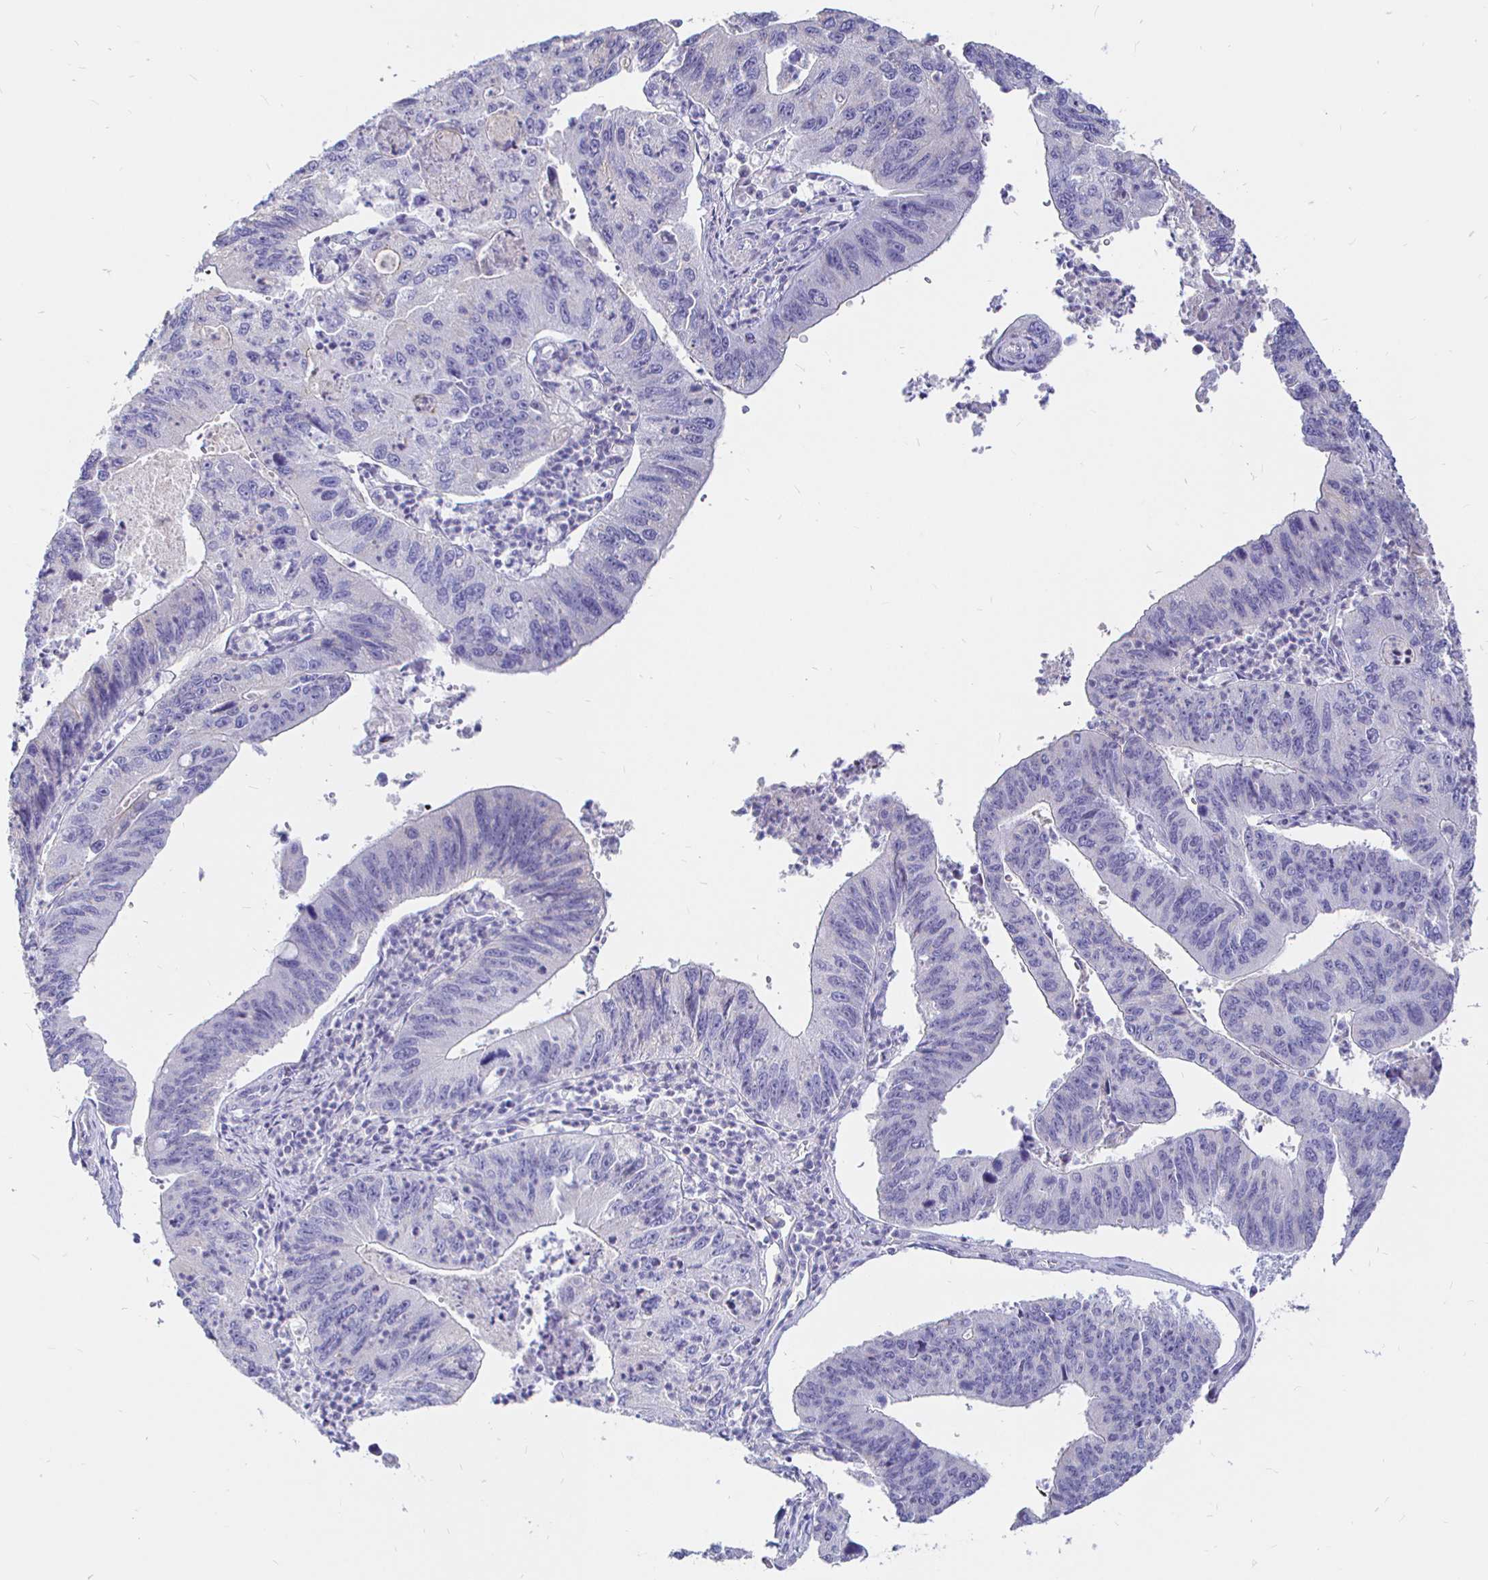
{"staining": {"intensity": "negative", "quantity": "none", "location": "none"}, "tissue": "stomach cancer", "cell_type": "Tumor cells", "image_type": "cancer", "snomed": [{"axis": "morphology", "description": "Adenocarcinoma, NOS"}, {"axis": "topography", "description": "Stomach"}], "caption": "High magnification brightfield microscopy of stomach cancer (adenocarcinoma) stained with DAB (3,3'-diaminobenzidine) (brown) and counterstained with hematoxylin (blue): tumor cells show no significant expression. Brightfield microscopy of immunohistochemistry stained with DAB (3,3'-diaminobenzidine) (brown) and hematoxylin (blue), captured at high magnification.", "gene": "NECAB1", "patient": {"sex": "male", "age": 59}}